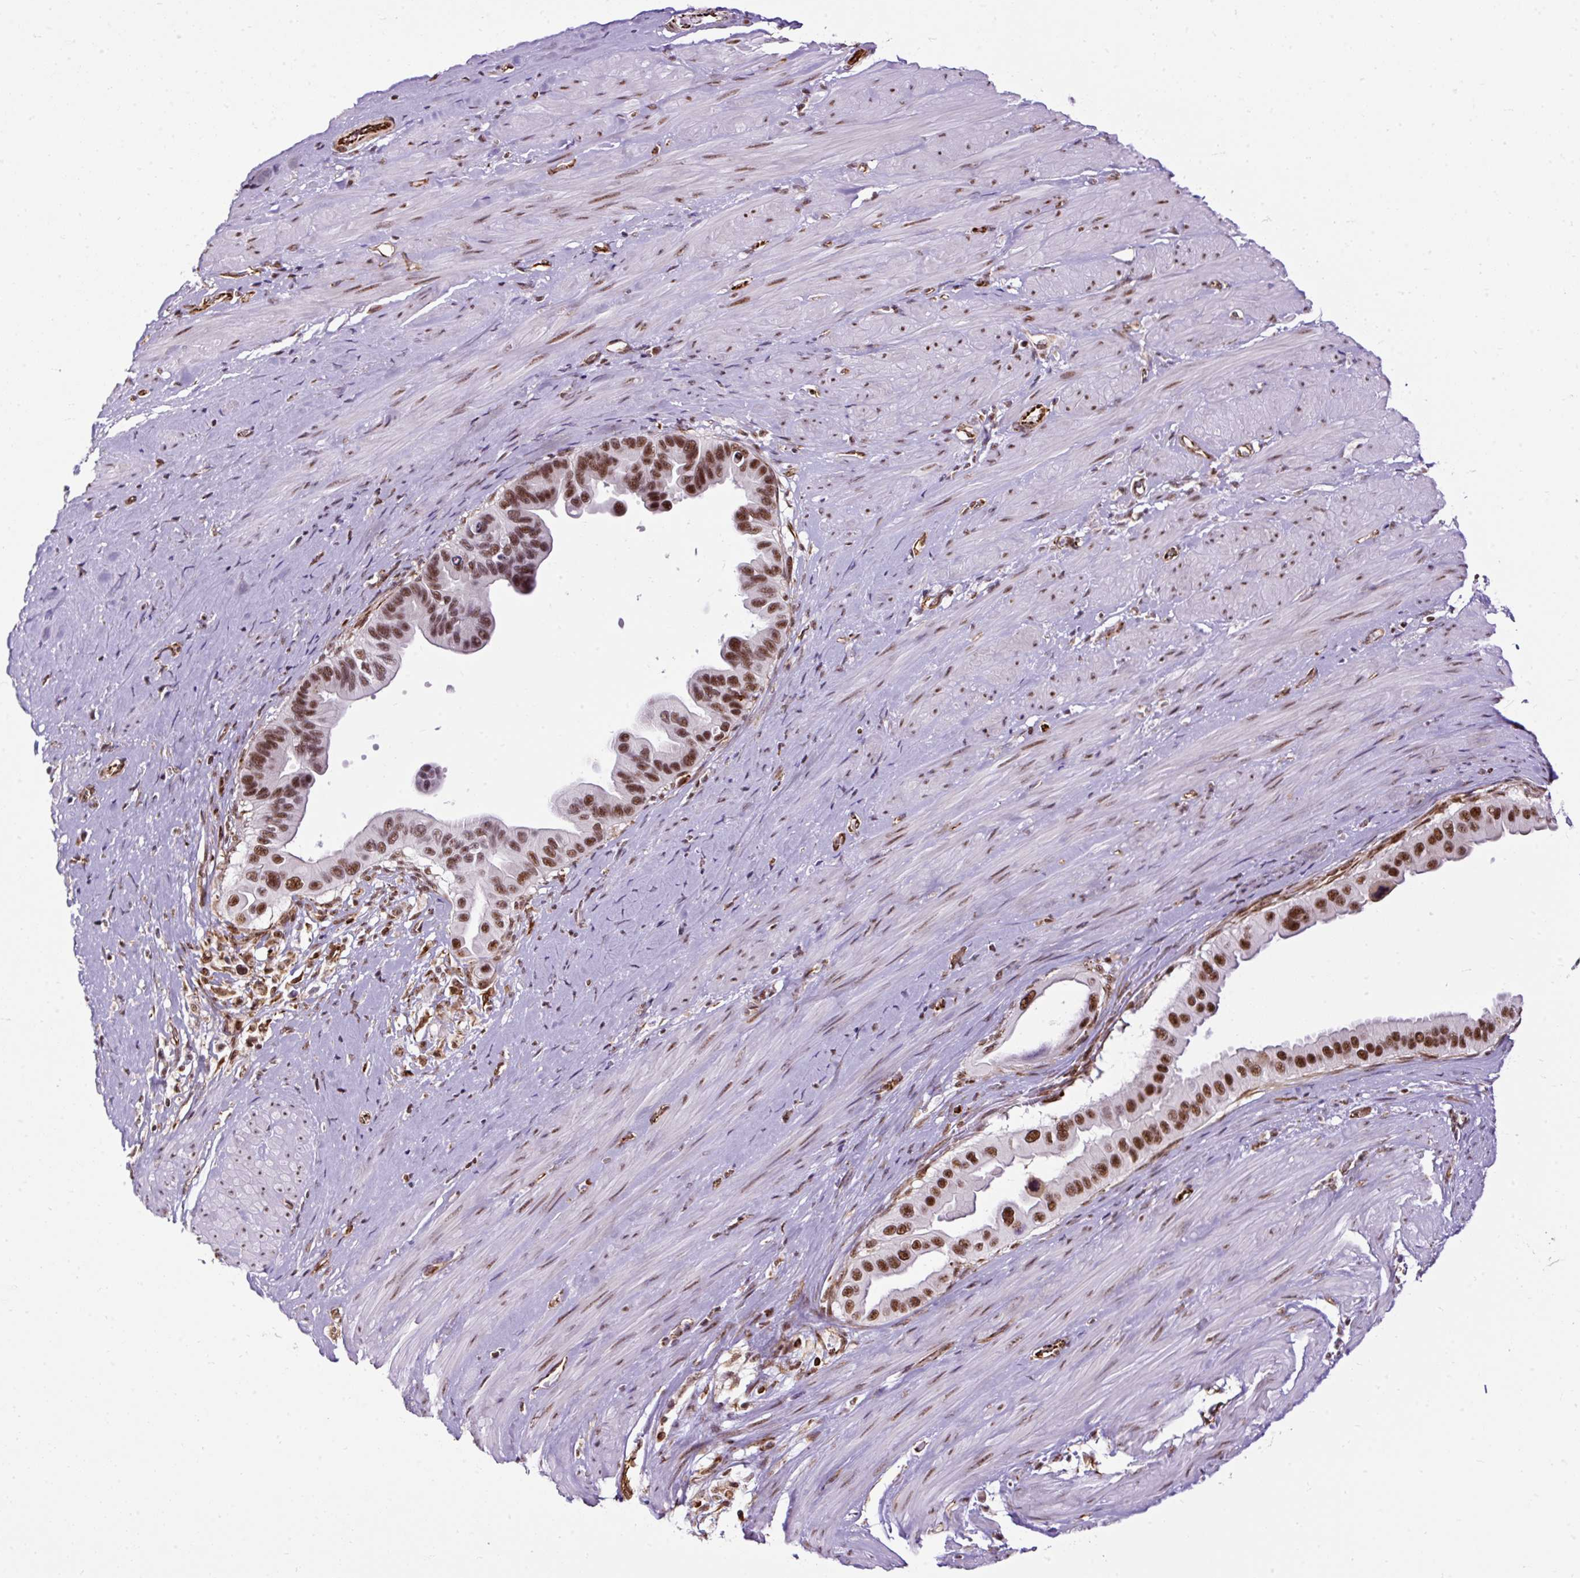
{"staining": {"intensity": "moderate", "quantity": ">75%", "location": "nuclear"}, "tissue": "pancreatic cancer", "cell_type": "Tumor cells", "image_type": "cancer", "snomed": [{"axis": "morphology", "description": "Adenocarcinoma, NOS"}, {"axis": "topography", "description": "Pancreas"}], "caption": "Immunohistochemical staining of human pancreatic cancer (adenocarcinoma) reveals medium levels of moderate nuclear expression in approximately >75% of tumor cells. (Brightfield microscopy of DAB IHC at high magnification).", "gene": "LUC7L2", "patient": {"sex": "female", "age": 56}}